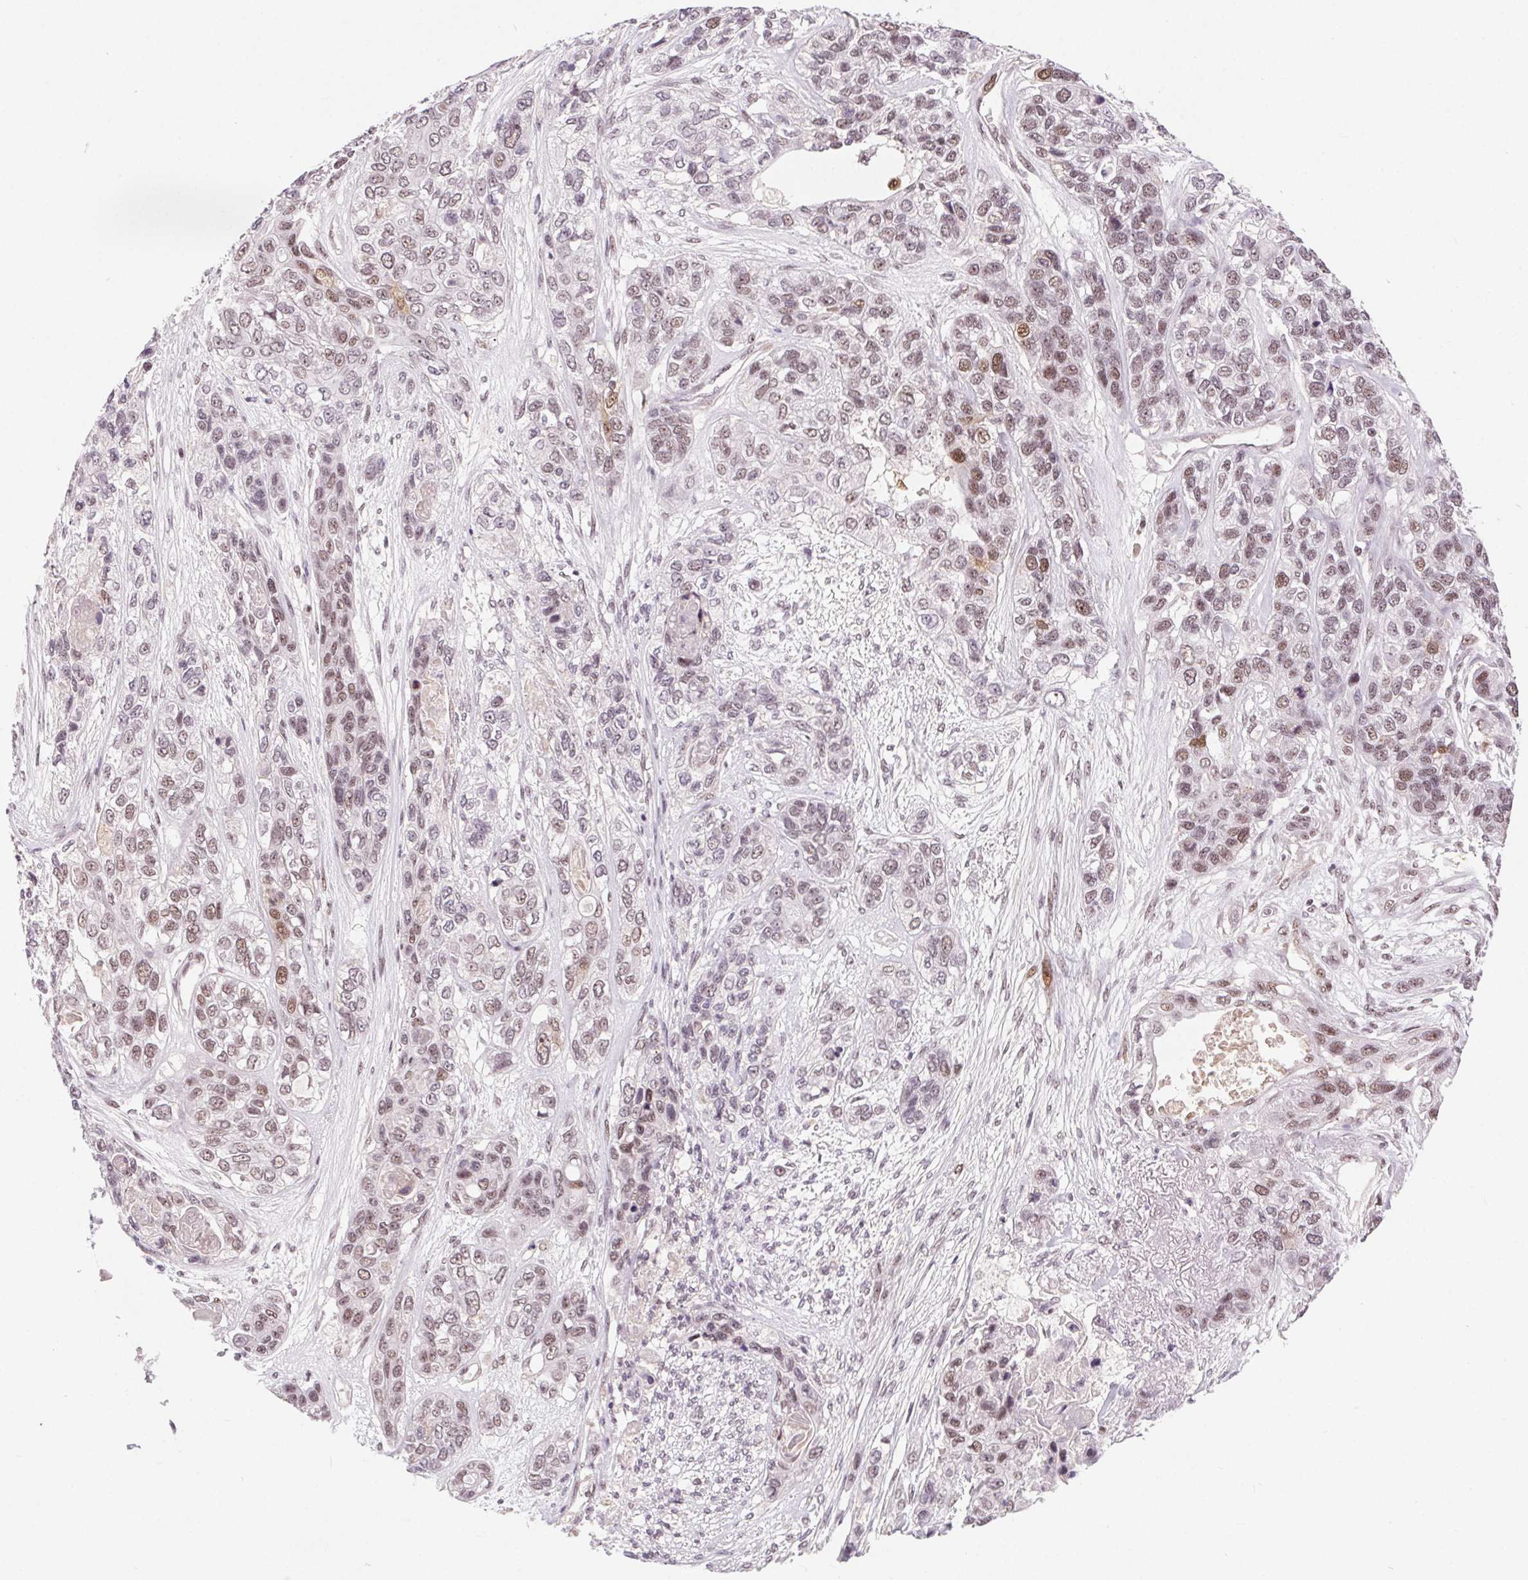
{"staining": {"intensity": "moderate", "quantity": "25%-75%", "location": "nuclear"}, "tissue": "lung cancer", "cell_type": "Tumor cells", "image_type": "cancer", "snomed": [{"axis": "morphology", "description": "Squamous cell carcinoma, NOS"}, {"axis": "topography", "description": "Lung"}], "caption": "Protein expression analysis of lung squamous cell carcinoma displays moderate nuclear staining in about 25%-75% of tumor cells. (DAB (3,3'-diaminobenzidine) IHC with brightfield microscopy, high magnification).", "gene": "CD2BP2", "patient": {"sex": "female", "age": 70}}